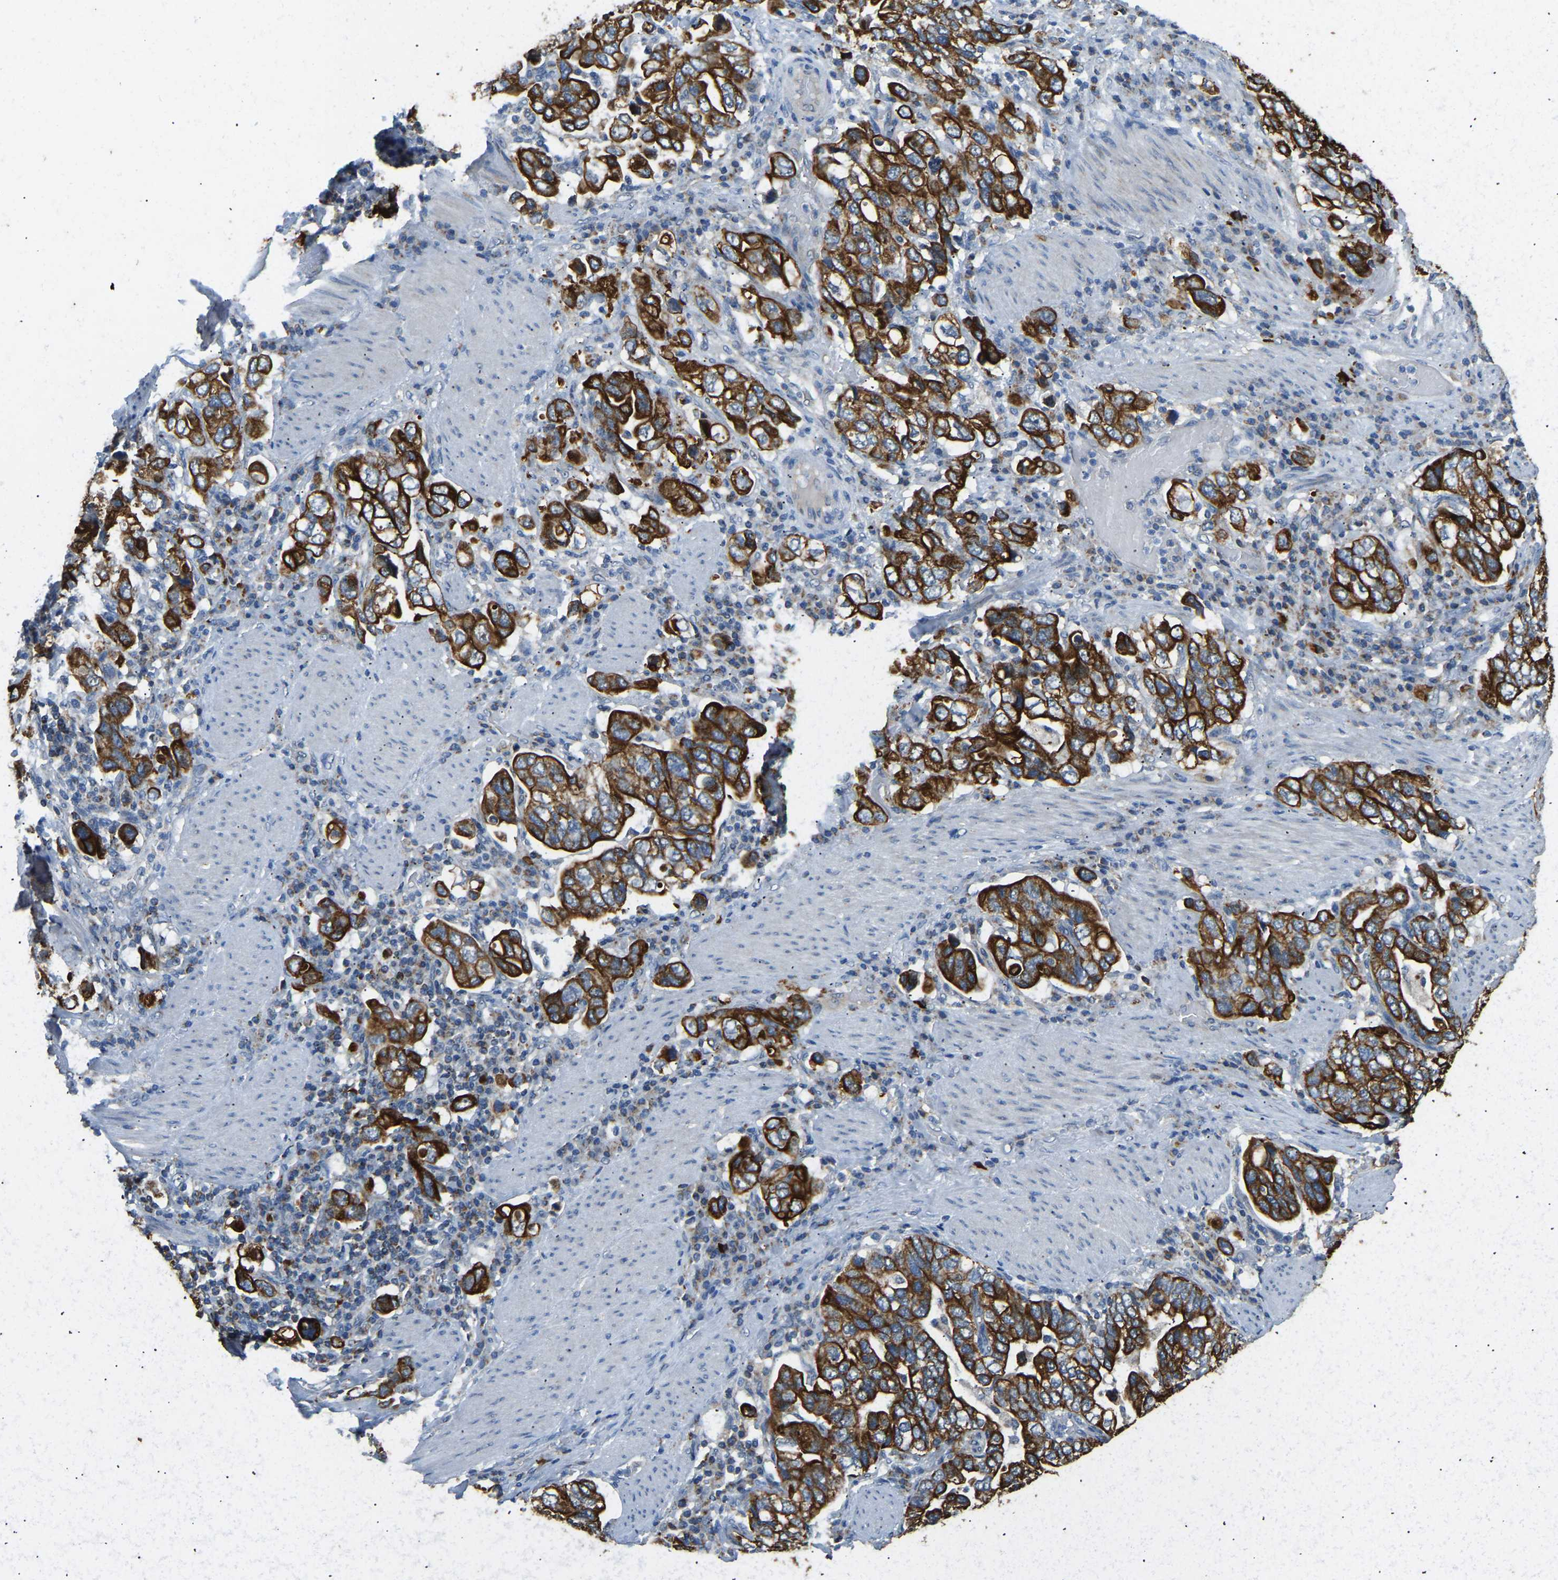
{"staining": {"intensity": "strong", "quantity": ">75%", "location": "cytoplasmic/membranous"}, "tissue": "stomach cancer", "cell_type": "Tumor cells", "image_type": "cancer", "snomed": [{"axis": "morphology", "description": "Adenocarcinoma, NOS"}, {"axis": "topography", "description": "Stomach, upper"}], "caption": "Immunohistochemical staining of human adenocarcinoma (stomach) demonstrates high levels of strong cytoplasmic/membranous staining in about >75% of tumor cells. The protein of interest is stained brown, and the nuclei are stained in blue (DAB (3,3'-diaminobenzidine) IHC with brightfield microscopy, high magnification).", "gene": "ZNF200", "patient": {"sex": "male", "age": 62}}